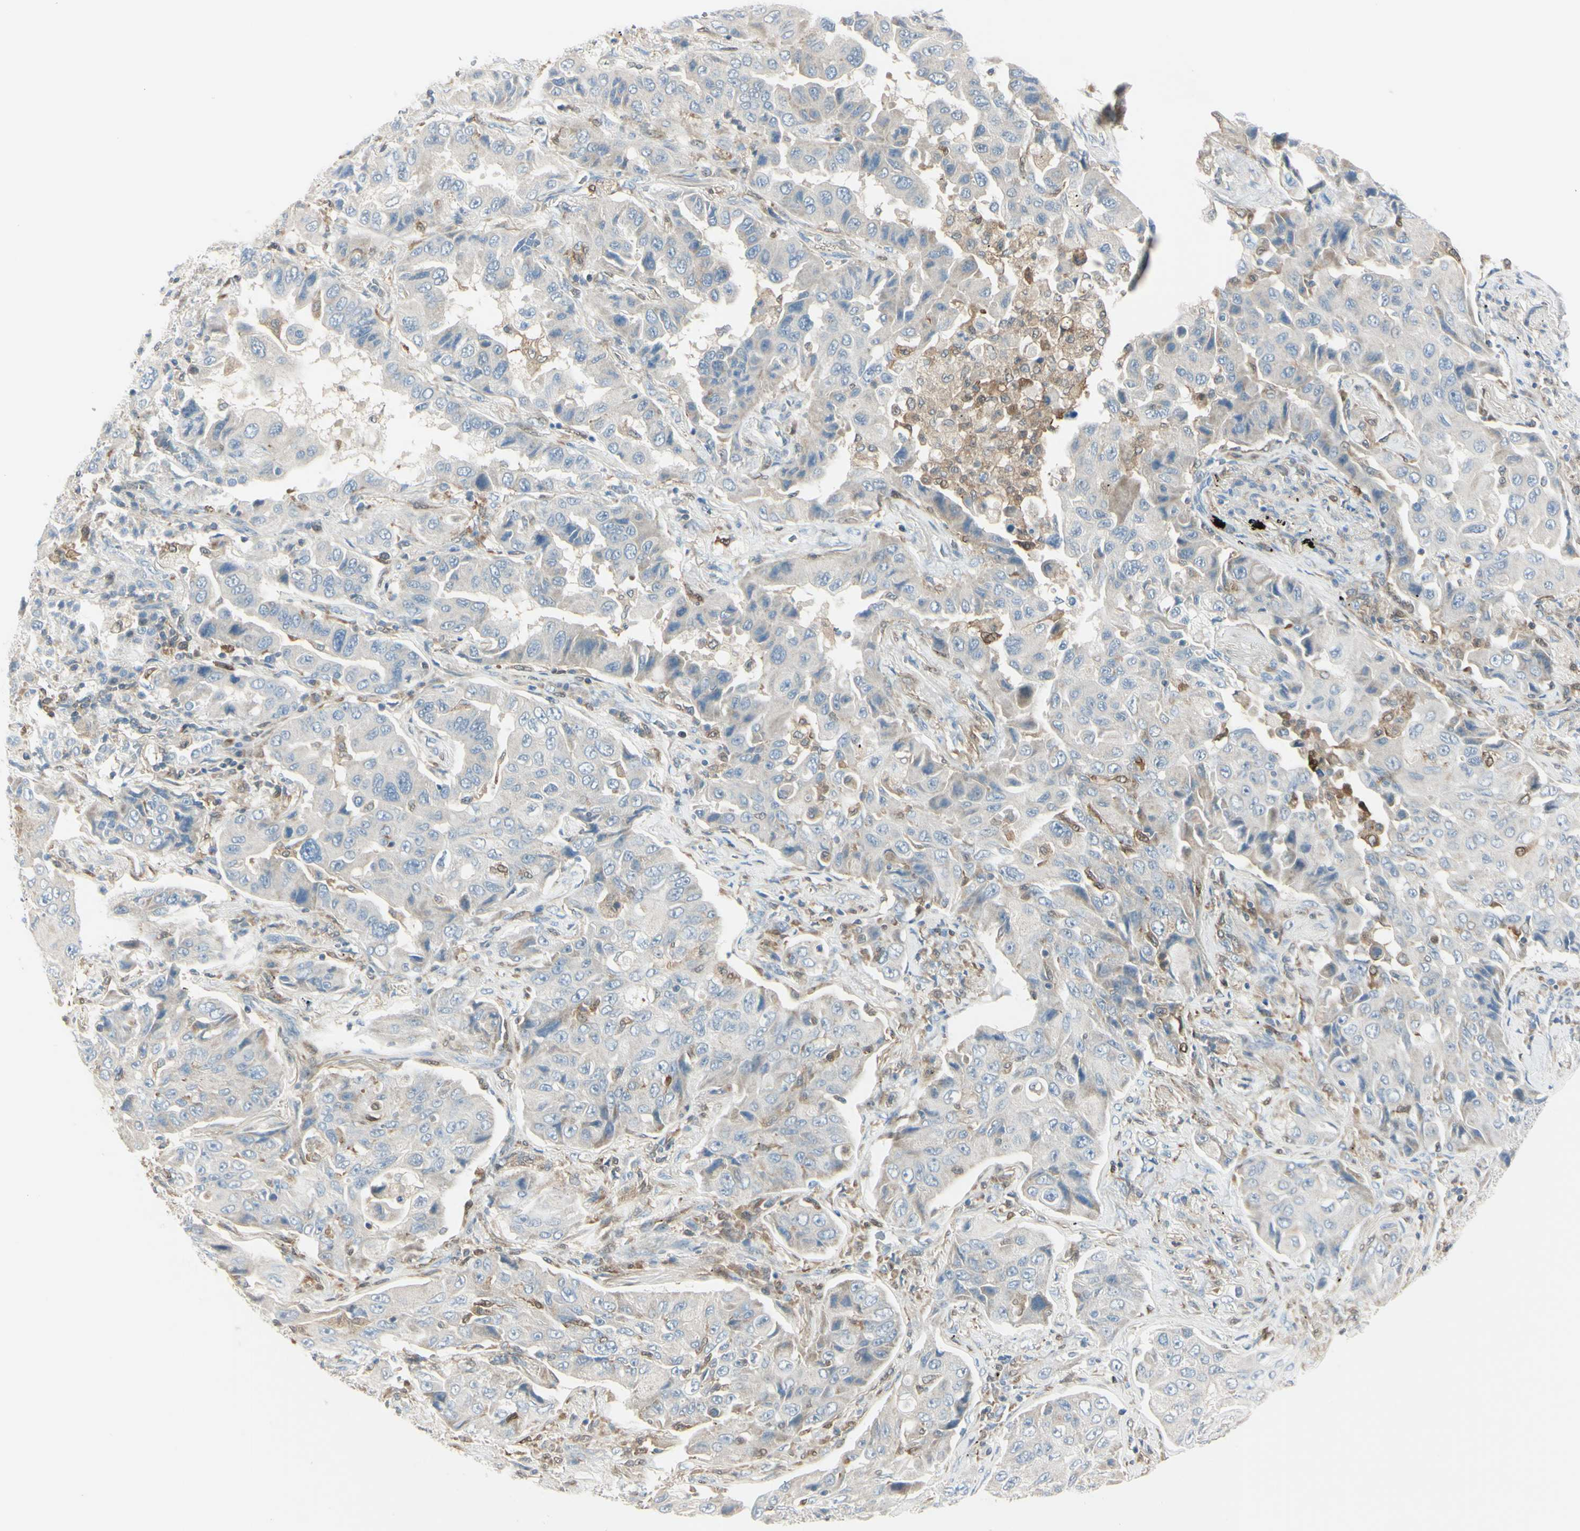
{"staining": {"intensity": "weak", "quantity": ">75%", "location": "cytoplasmic/membranous"}, "tissue": "lung cancer", "cell_type": "Tumor cells", "image_type": "cancer", "snomed": [{"axis": "morphology", "description": "Adenocarcinoma, NOS"}, {"axis": "topography", "description": "Lung"}], "caption": "Immunohistochemistry (IHC) of lung cancer (adenocarcinoma) exhibits low levels of weak cytoplasmic/membranous staining in about >75% of tumor cells. (Brightfield microscopy of DAB IHC at high magnification).", "gene": "CYRIB", "patient": {"sex": "female", "age": 65}}